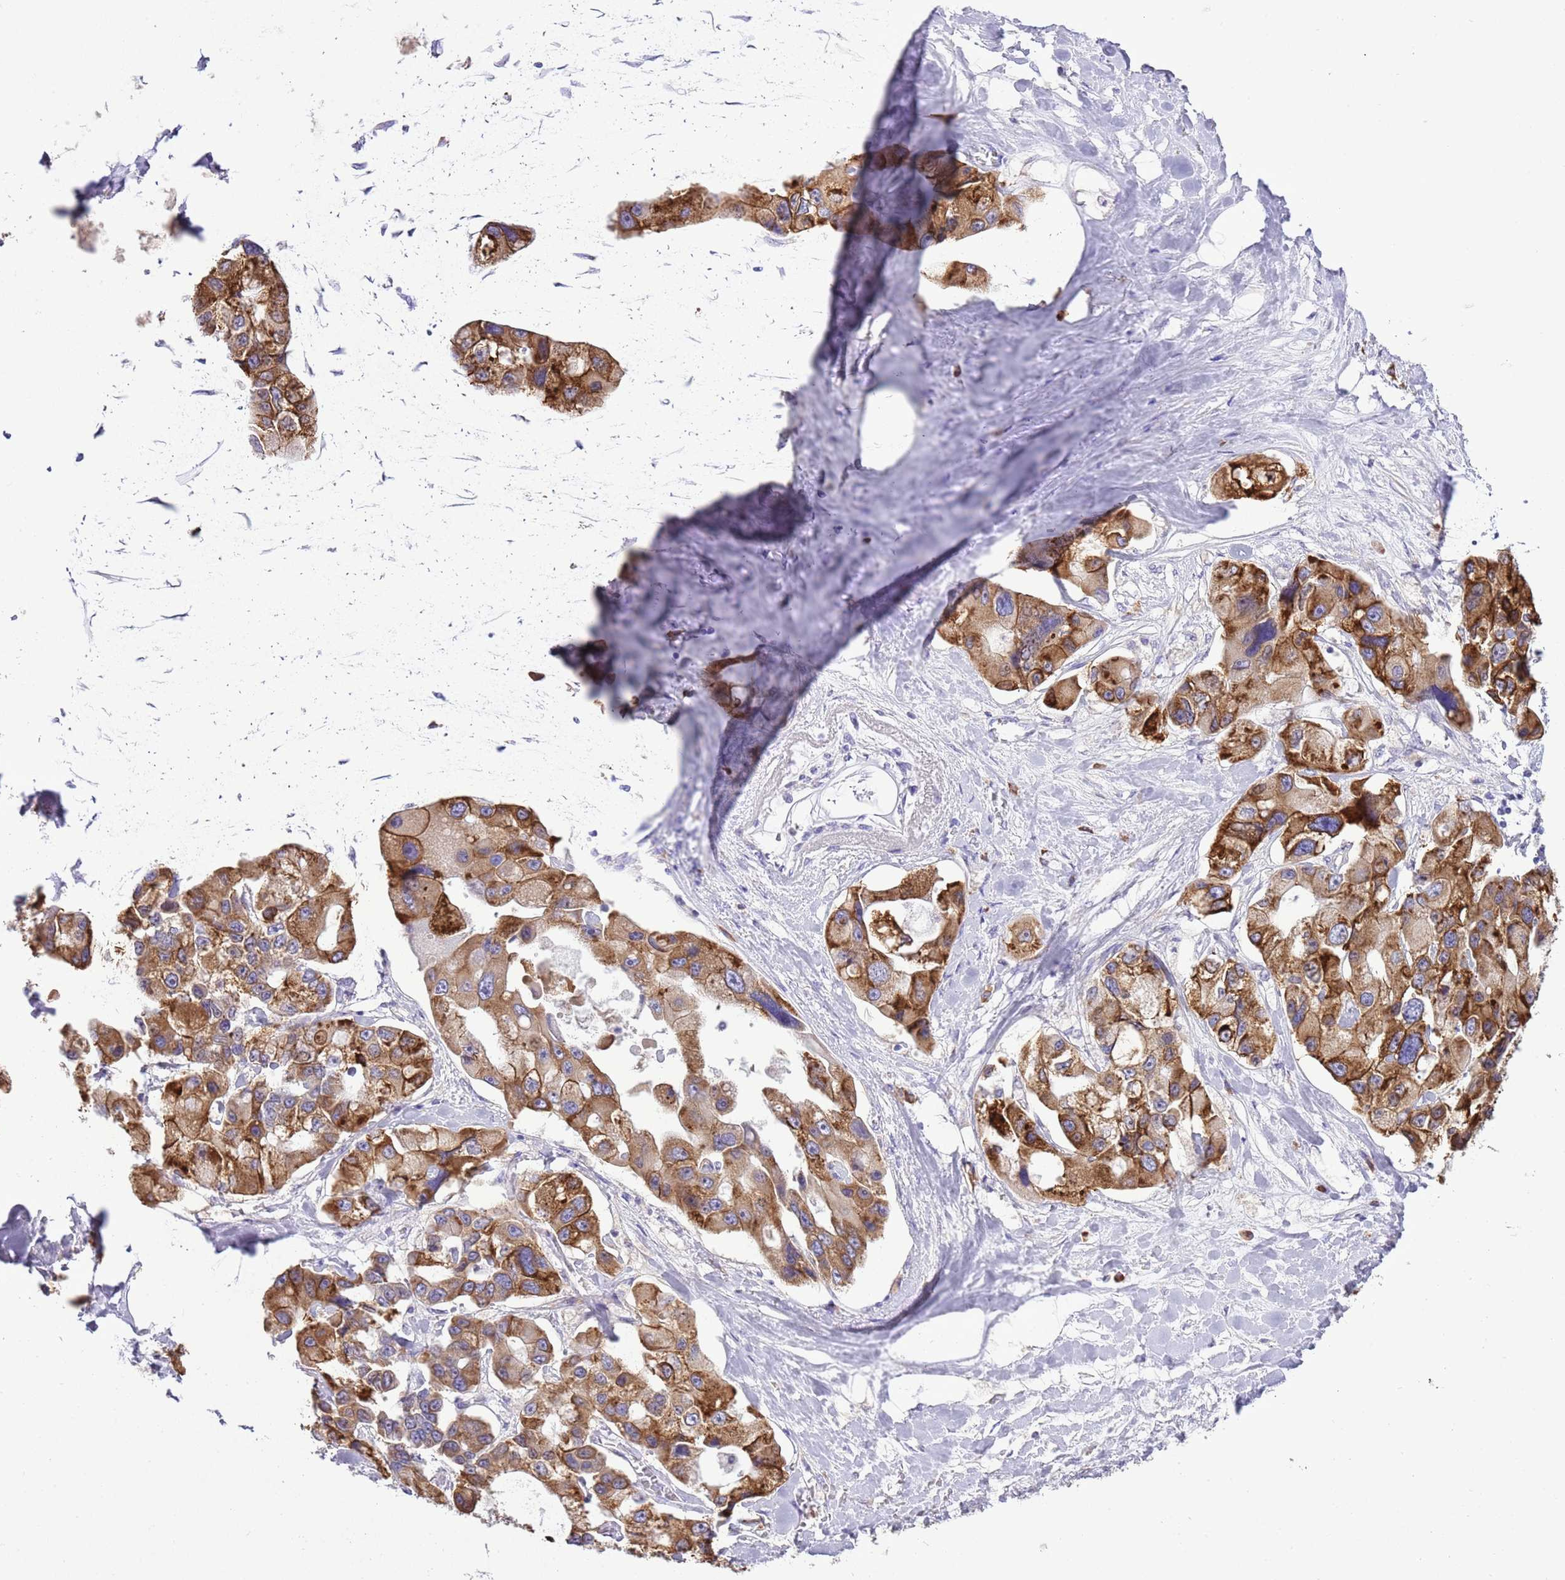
{"staining": {"intensity": "strong", "quantity": ">75%", "location": "cytoplasmic/membranous"}, "tissue": "lung cancer", "cell_type": "Tumor cells", "image_type": "cancer", "snomed": [{"axis": "morphology", "description": "Adenocarcinoma, NOS"}, {"axis": "topography", "description": "Lung"}], "caption": "Immunohistochemistry micrograph of human lung adenocarcinoma stained for a protein (brown), which exhibits high levels of strong cytoplasmic/membranous staining in about >75% of tumor cells.", "gene": "AAR2", "patient": {"sex": "female", "age": 54}}